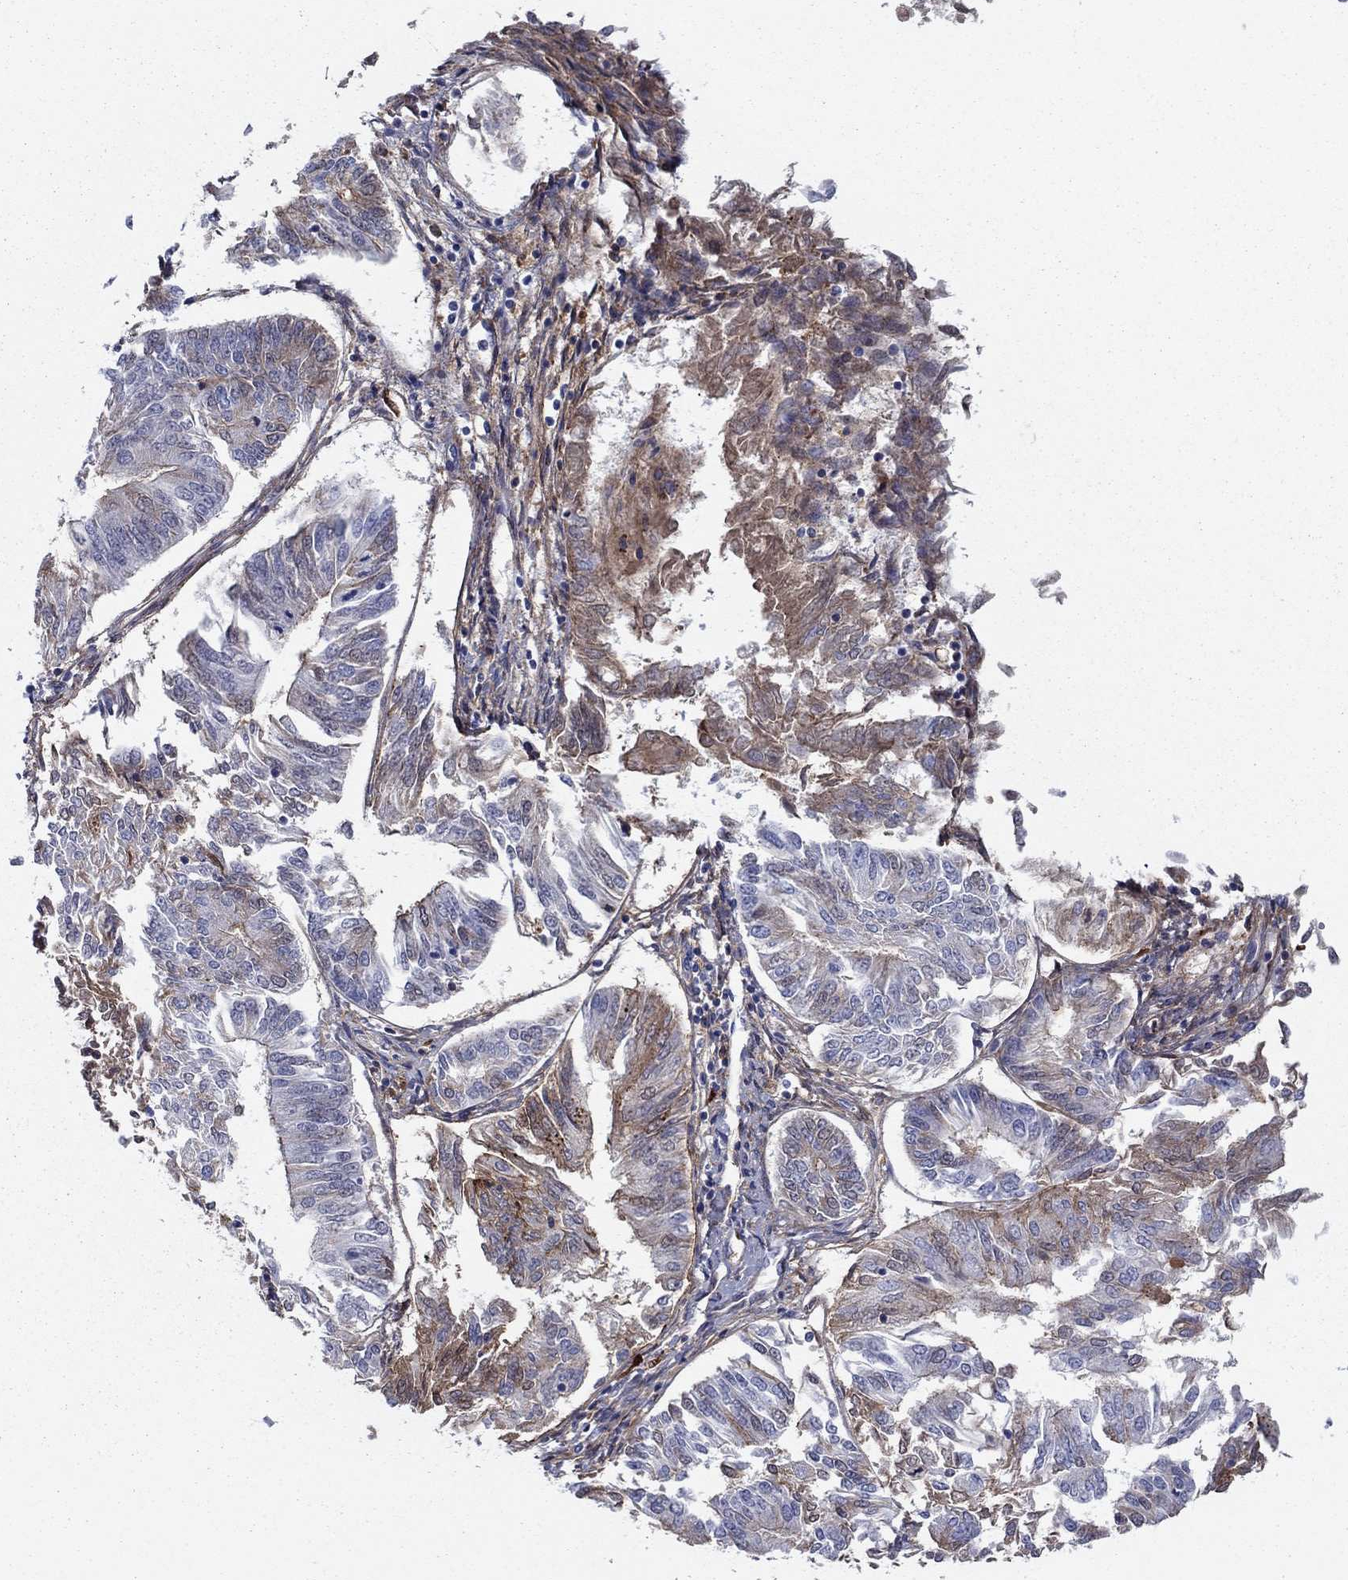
{"staining": {"intensity": "moderate", "quantity": "25%-75%", "location": "cytoplasmic/membranous"}, "tissue": "endometrial cancer", "cell_type": "Tumor cells", "image_type": "cancer", "snomed": [{"axis": "morphology", "description": "Adenocarcinoma, NOS"}, {"axis": "topography", "description": "Endometrium"}], "caption": "Immunohistochemistry (IHC) (DAB) staining of human endometrial adenocarcinoma reveals moderate cytoplasmic/membranous protein expression in approximately 25%-75% of tumor cells. (DAB (3,3'-diaminobenzidine) IHC, brown staining for protein, blue staining for nuclei).", "gene": "HPX", "patient": {"sex": "female", "age": 58}}